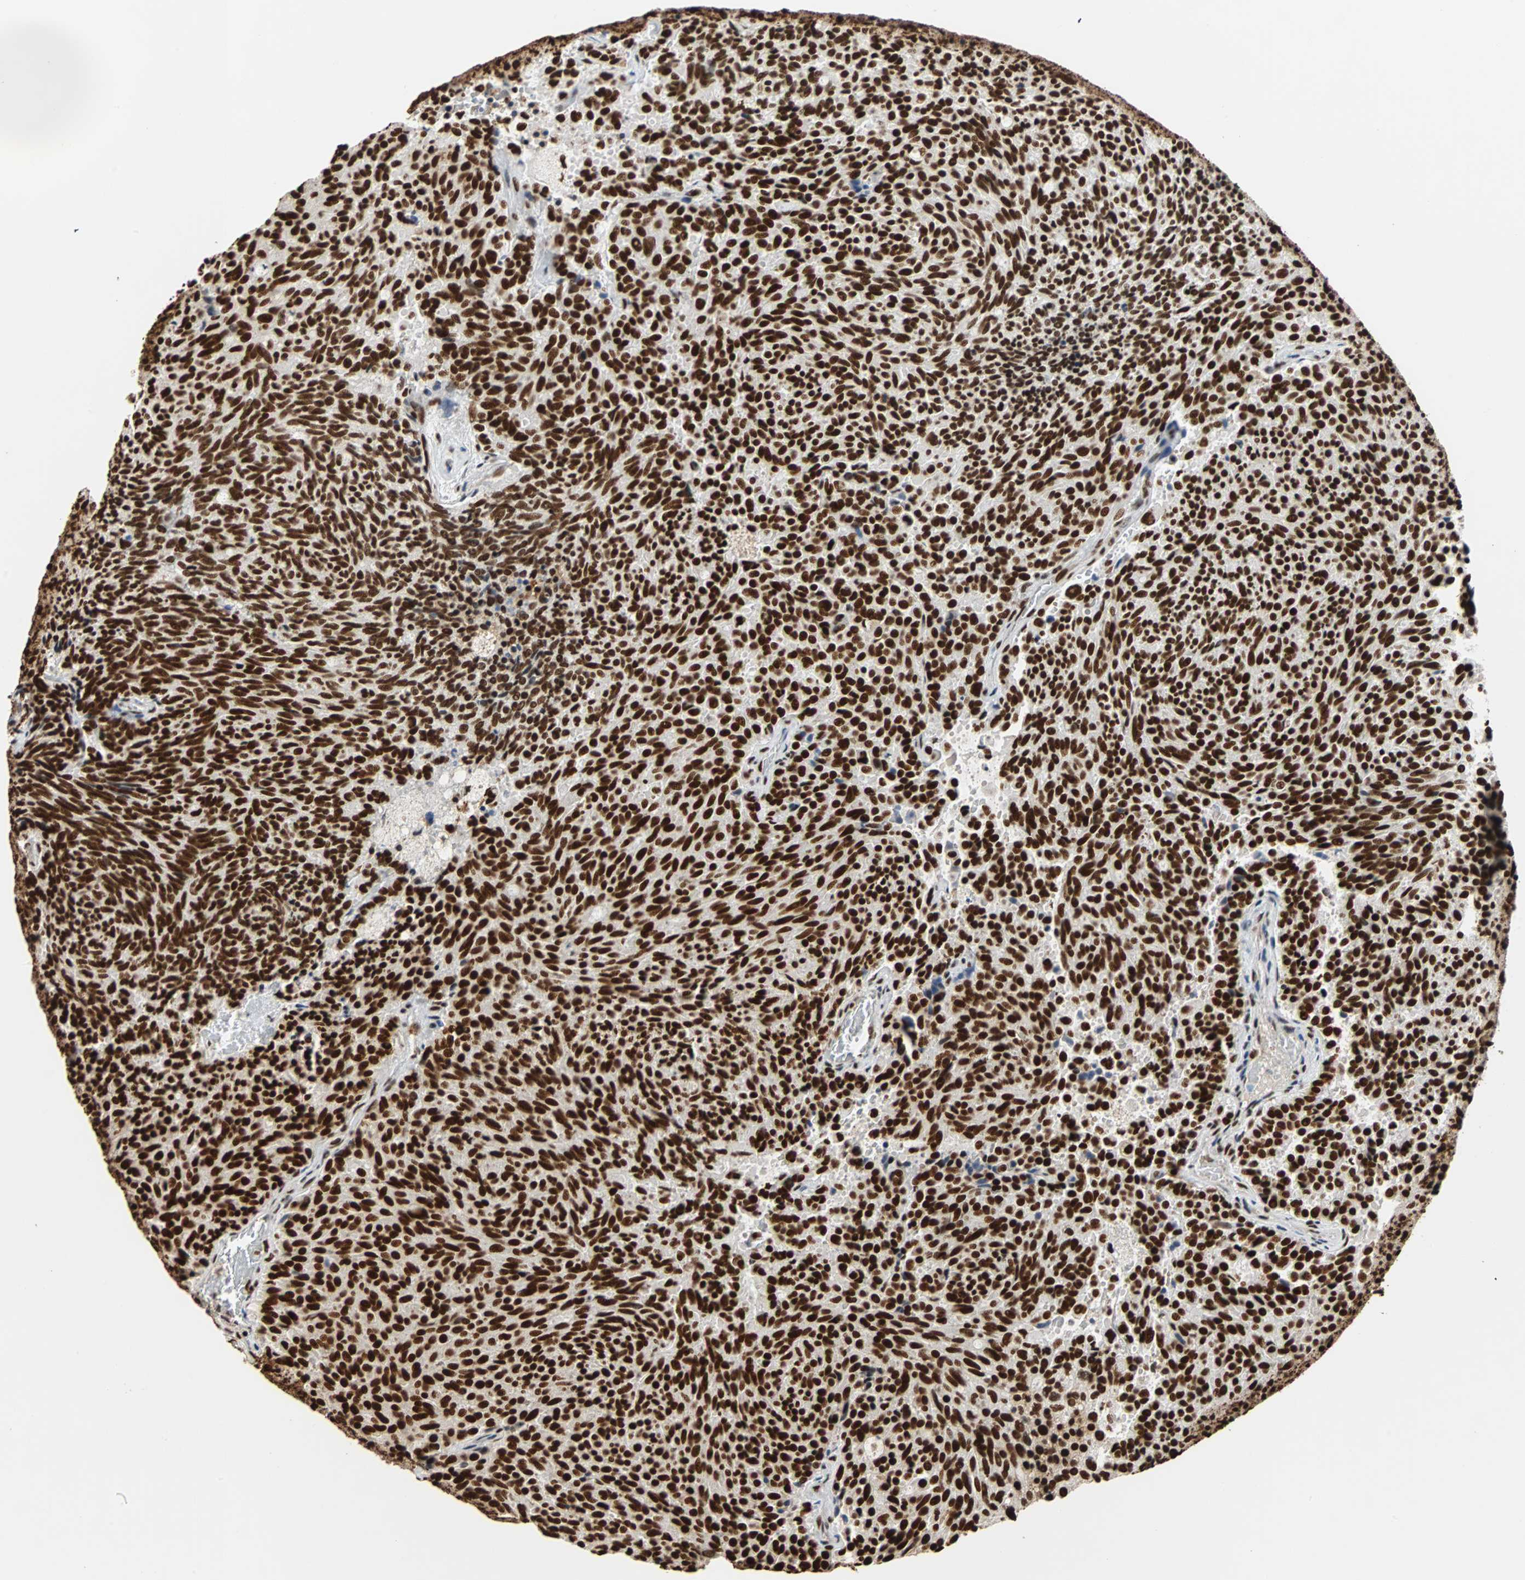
{"staining": {"intensity": "strong", "quantity": ">75%", "location": "nuclear"}, "tissue": "carcinoid", "cell_type": "Tumor cells", "image_type": "cancer", "snomed": [{"axis": "morphology", "description": "Carcinoid, malignant, NOS"}, {"axis": "topography", "description": "Pancreas"}], "caption": "Immunohistochemistry (IHC) histopathology image of human carcinoid stained for a protein (brown), which demonstrates high levels of strong nuclear staining in approximately >75% of tumor cells.", "gene": "ILF2", "patient": {"sex": "female", "age": 54}}